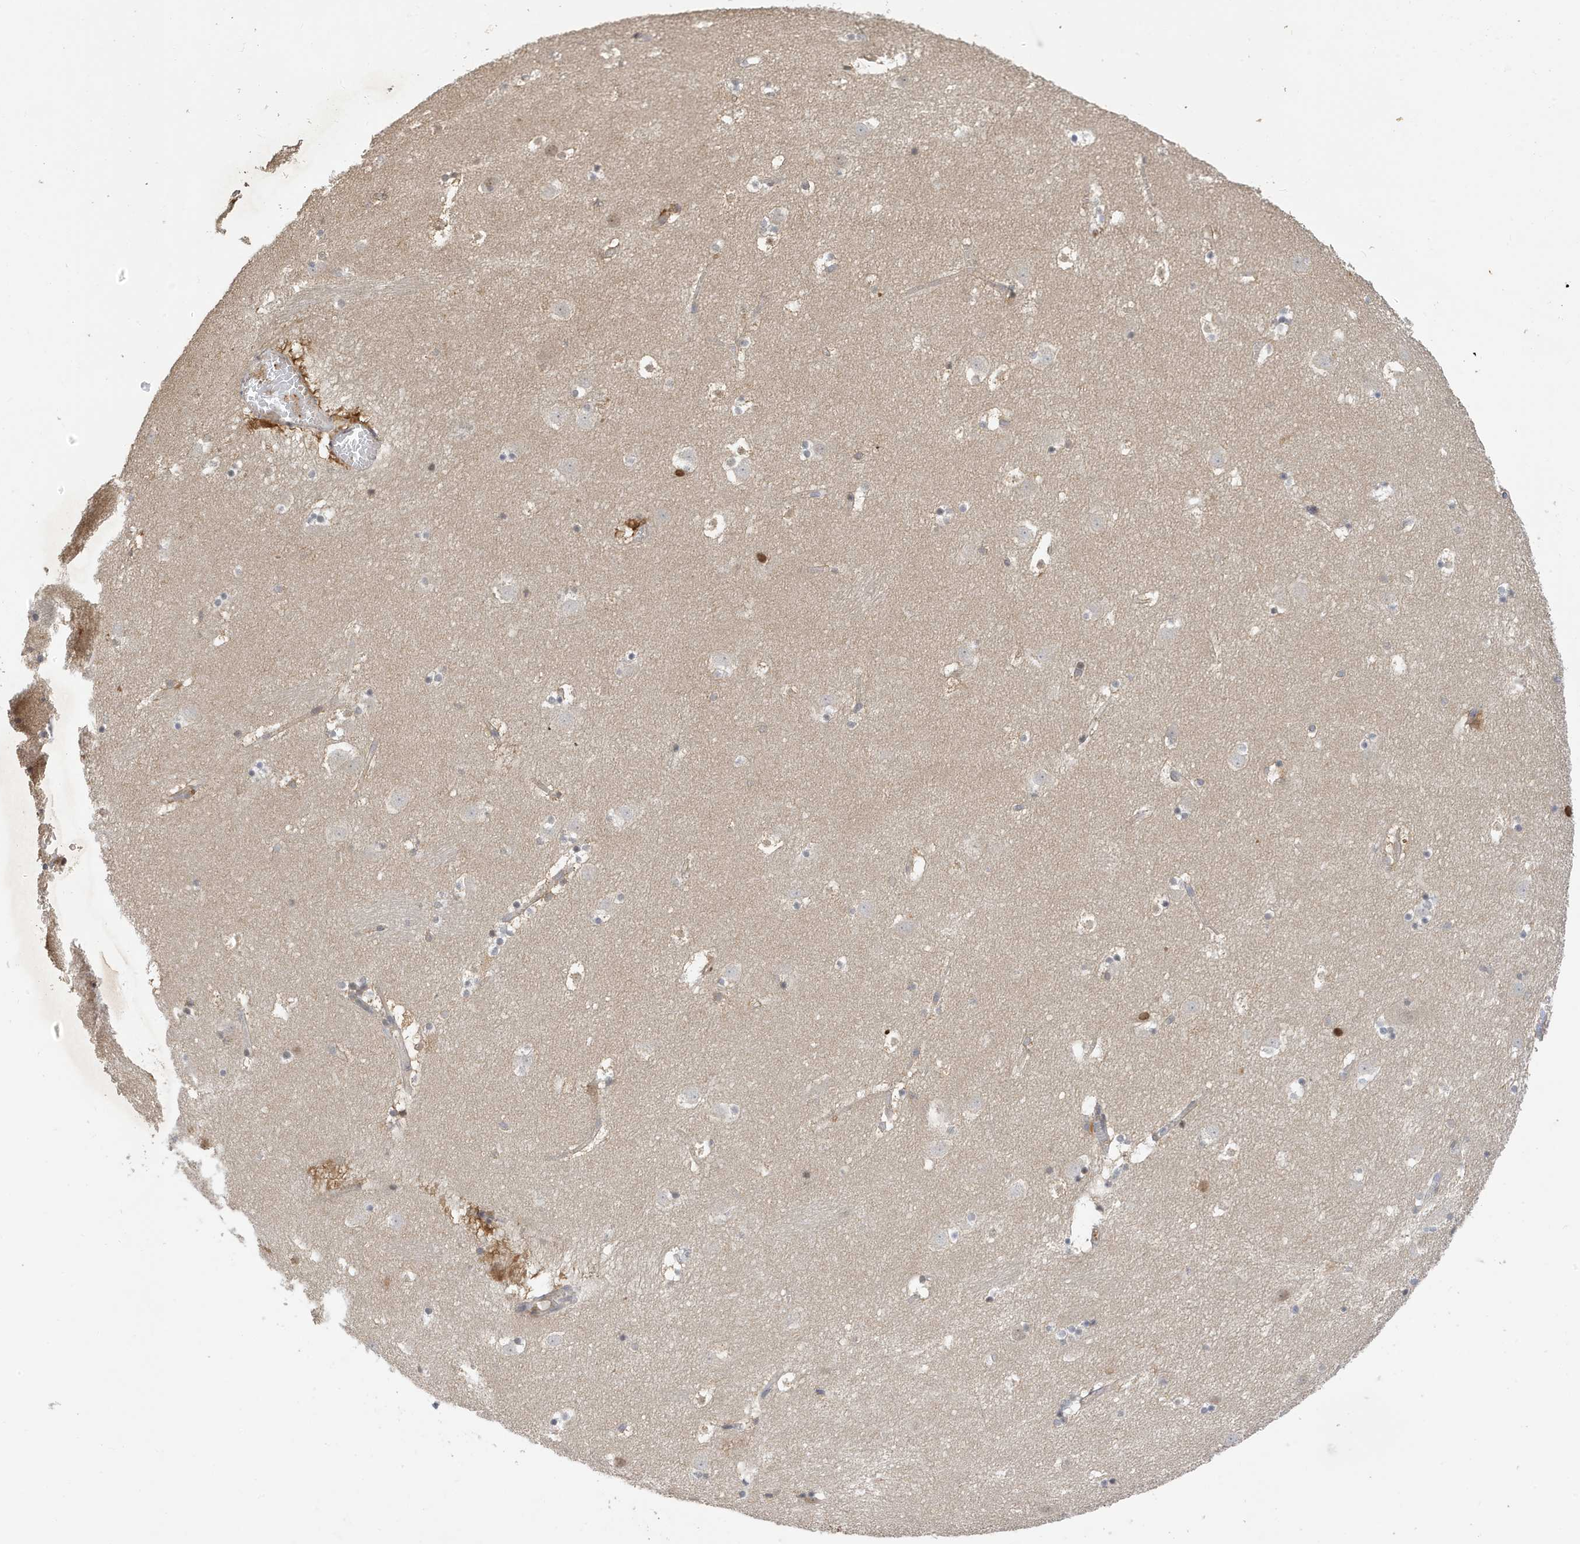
{"staining": {"intensity": "moderate", "quantity": "<25%", "location": "cytoplasmic/membranous,nuclear"}, "tissue": "caudate", "cell_type": "Glial cells", "image_type": "normal", "snomed": [{"axis": "morphology", "description": "Normal tissue, NOS"}, {"axis": "topography", "description": "Lateral ventricle wall"}], "caption": "Immunohistochemistry of normal human caudate reveals low levels of moderate cytoplasmic/membranous,nuclear positivity in approximately <25% of glial cells.", "gene": "TAB3", "patient": {"sex": "male", "age": 45}}